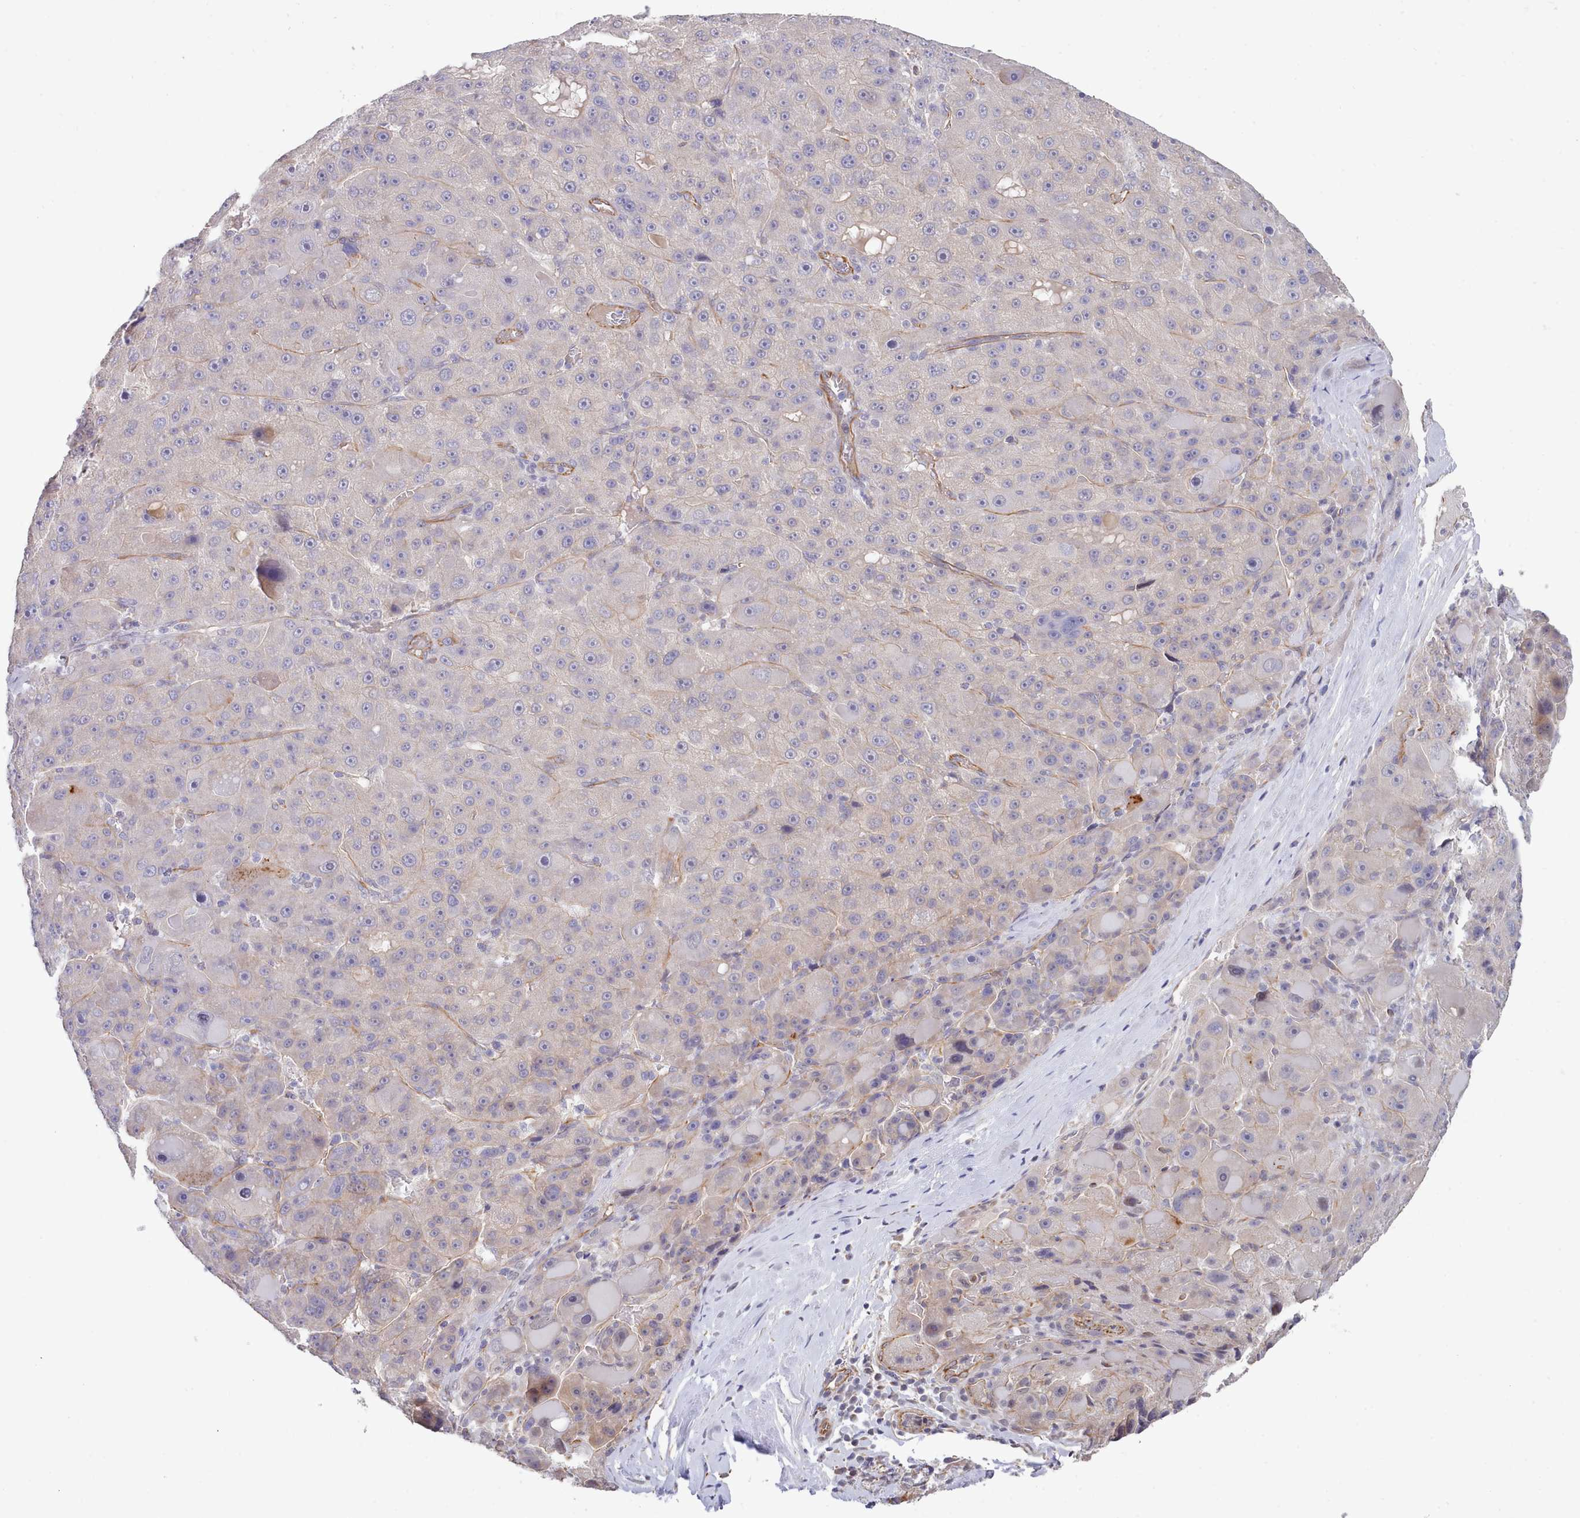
{"staining": {"intensity": "negative", "quantity": "none", "location": "none"}, "tissue": "liver cancer", "cell_type": "Tumor cells", "image_type": "cancer", "snomed": [{"axis": "morphology", "description": "Carcinoma, Hepatocellular, NOS"}, {"axis": "topography", "description": "Liver"}], "caption": "Liver cancer (hepatocellular carcinoma) stained for a protein using immunohistochemistry (IHC) displays no positivity tumor cells.", "gene": "ZC3H13", "patient": {"sex": "male", "age": 76}}